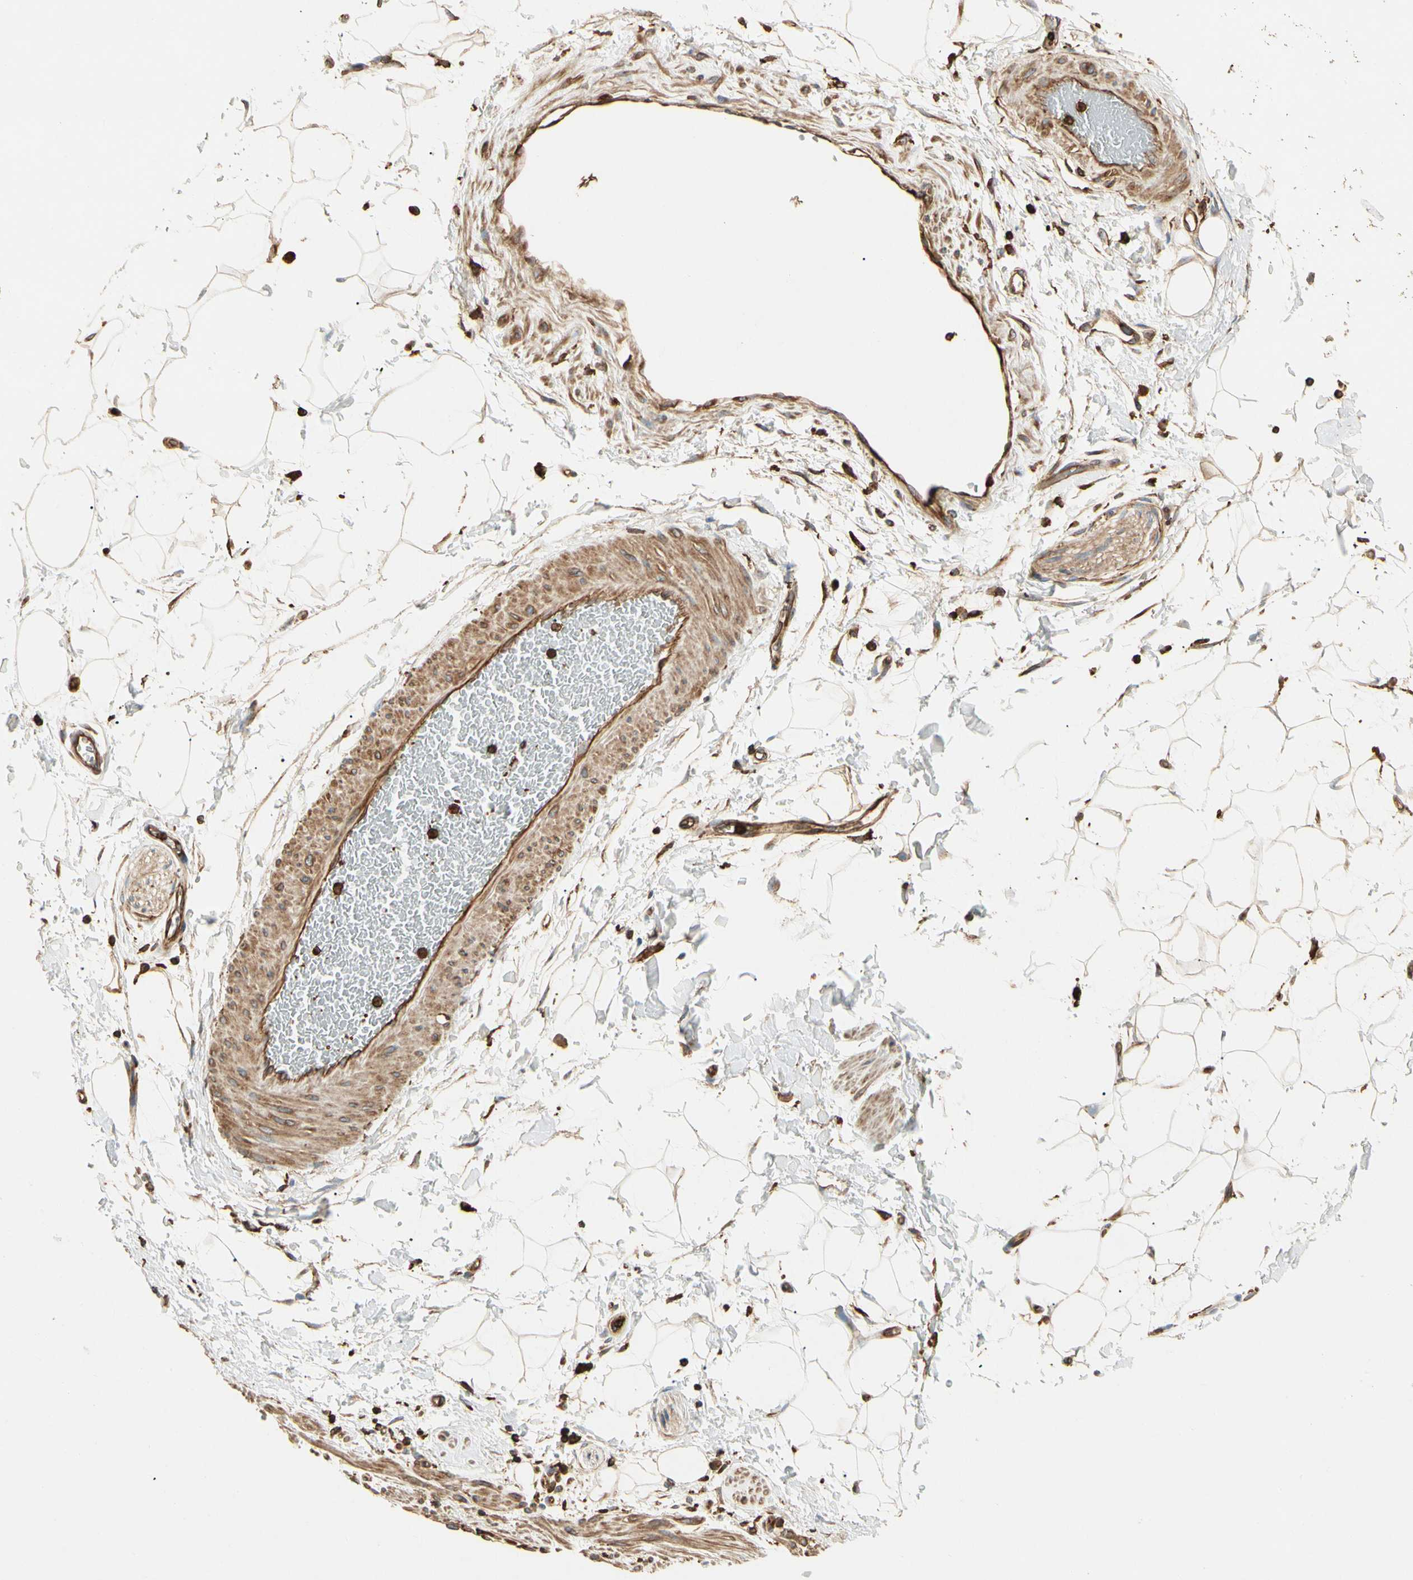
{"staining": {"intensity": "strong", "quantity": ">75%", "location": "cytoplasmic/membranous"}, "tissue": "adipose tissue", "cell_type": "Adipocytes", "image_type": "normal", "snomed": [{"axis": "morphology", "description": "Normal tissue, NOS"}, {"axis": "topography", "description": "Soft tissue"}], "caption": "A photomicrograph of adipose tissue stained for a protein displays strong cytoplasmic/membranous brown staining in adipocytes.", "gene": "ARPC2", "patient": {"sex": "male", "age": 72}}